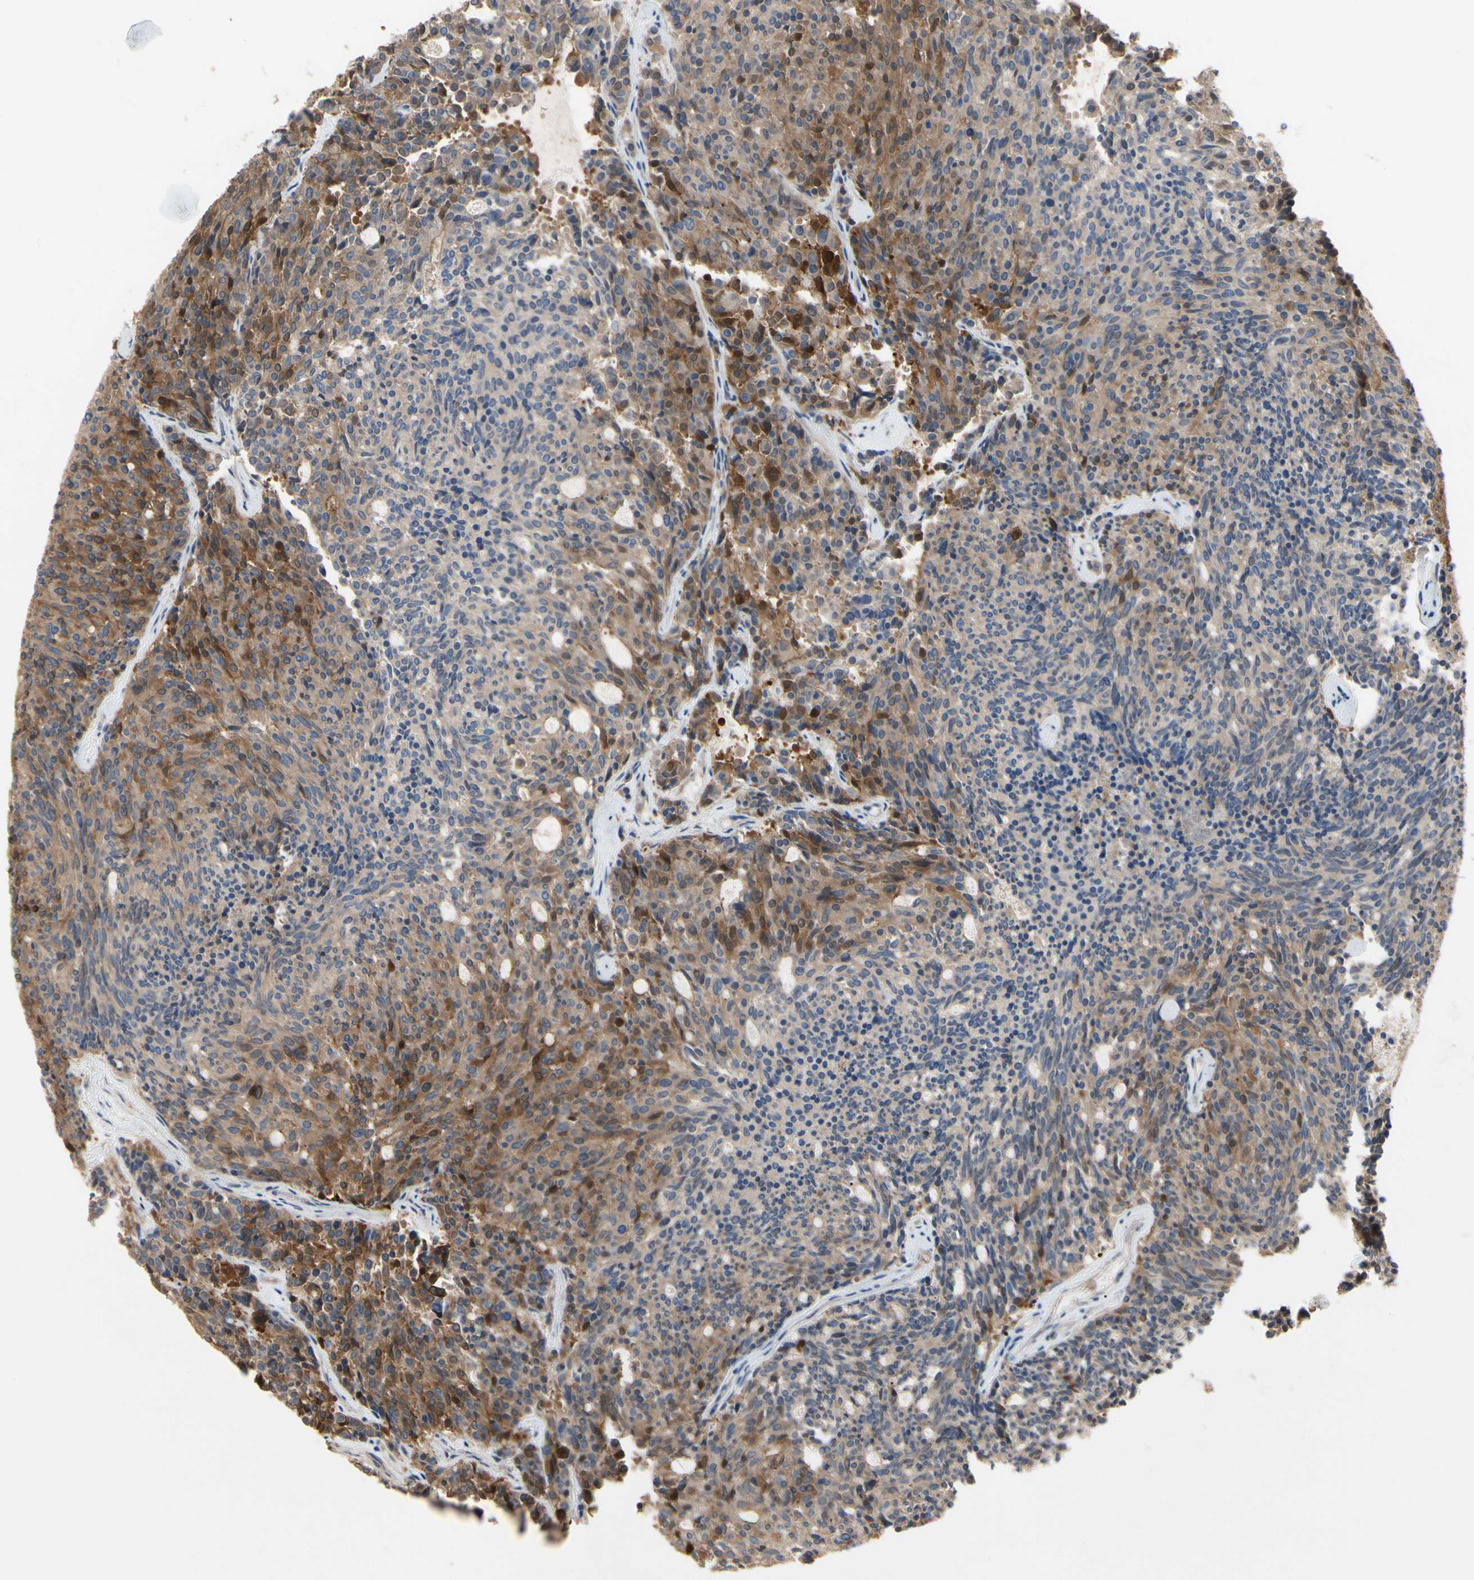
{"staining": {"intensity": "moderate", "quantity": "25%-75%", "location": "cytoplasmic/membranous"}, "tissue": "carcinoid", "cell_type": "Tumor cells", "image_type": "cancer", "snomed": [{"axis": "morphology", "description": "Carcinoid, malignant, NOS"}, {"axis": "topography", "description": "Pancreas"}], "caption": "Immunohistochemistry (IHC) of human carcinoid exhibits medium levels of moderate cytoplasmic/membranous positivity in about 25%-75% of tumor cells.", "gene": "PDZK1", "patient": {"sex": "female", "age": 54}}